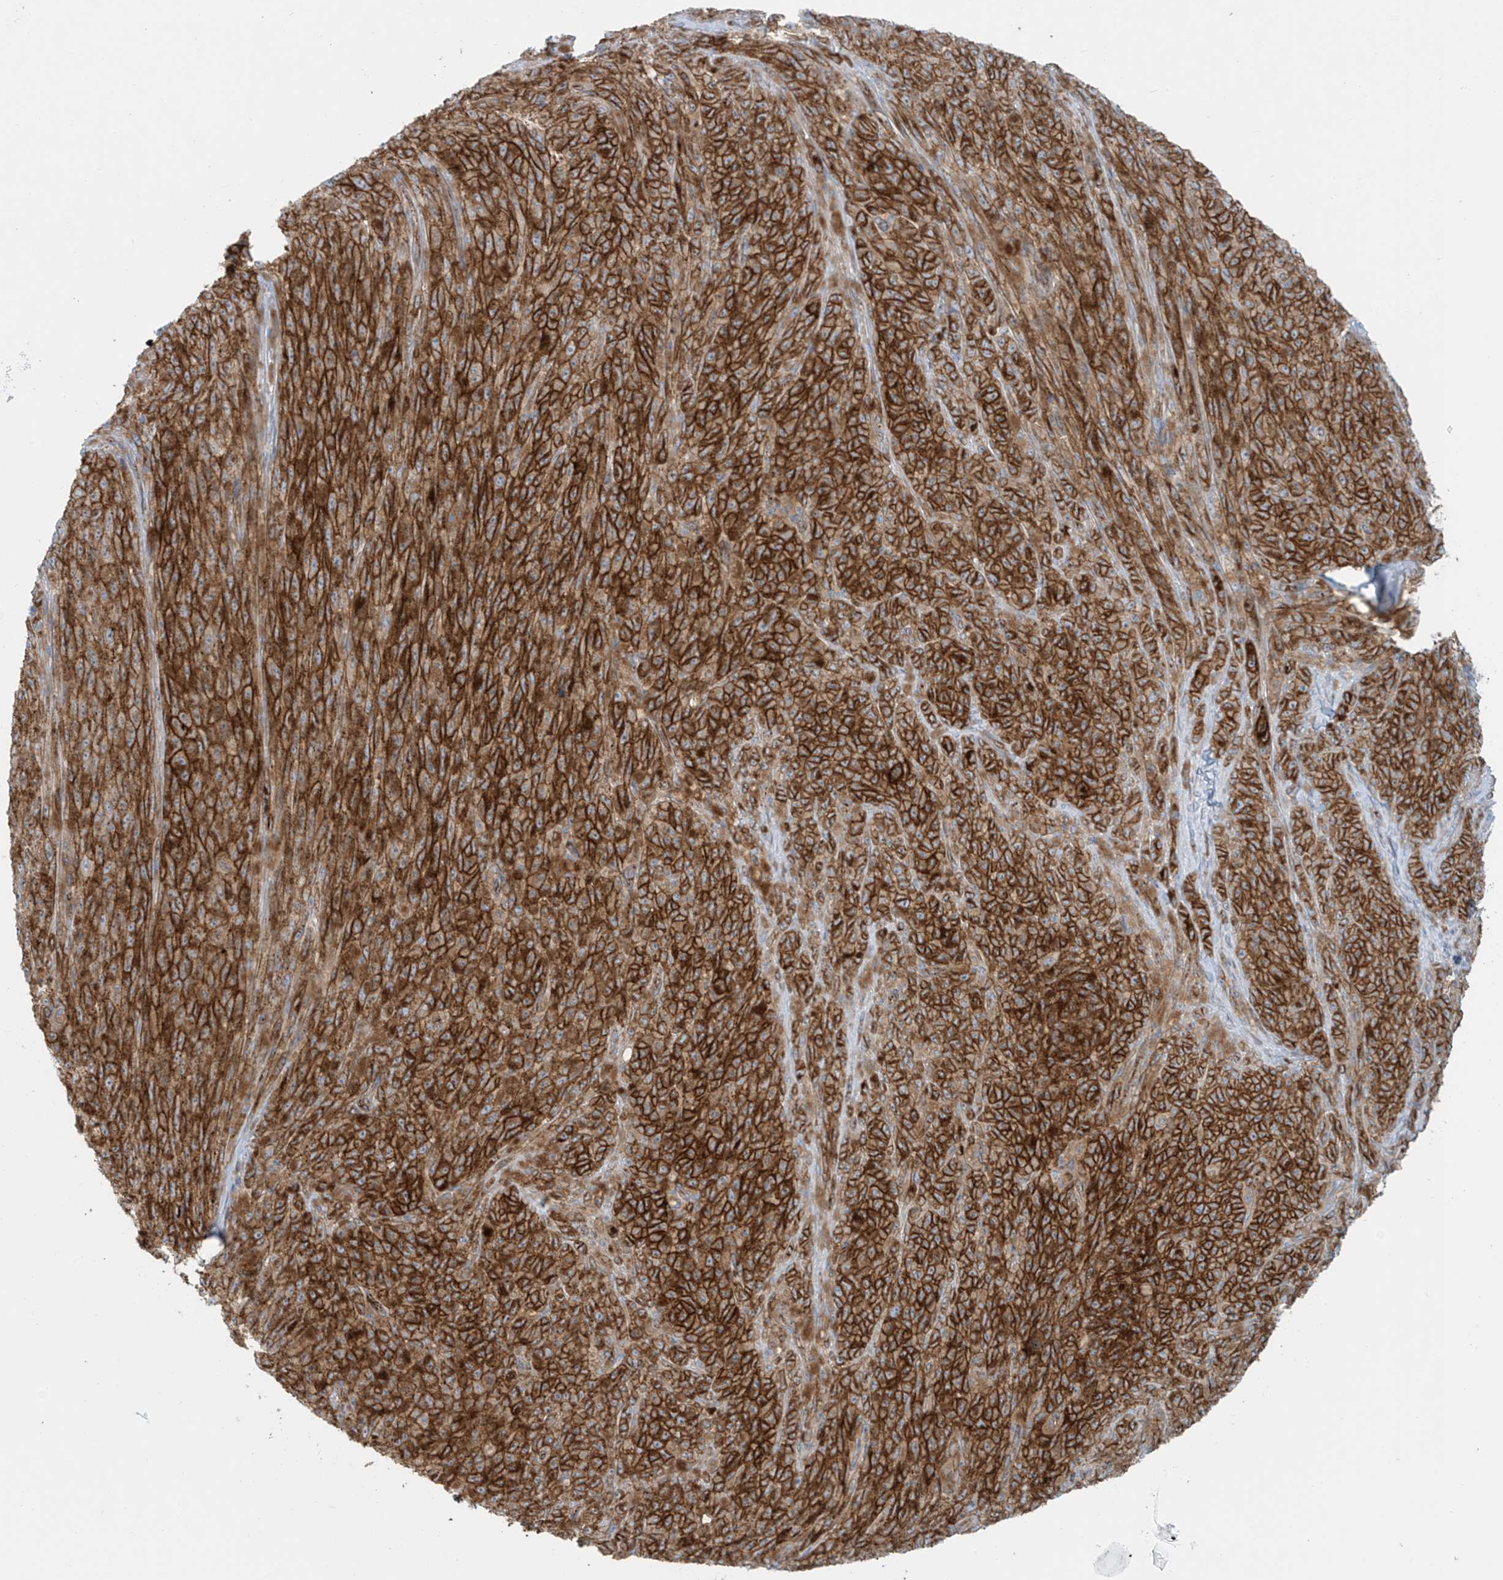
{"staining": {"intensity": "strong", "quantity": ">75%", "location": "cytoplasmic/membranous"}, "tissue": "melanoma", "cell_type": "Tumor cells", "image_type": "cancer", "snomed": [{"axis": "morphology", "description": "Malignant melanoma, NOS"}, {"axis": "topography", "description": "Skin"}], "caption": "Tumor cells demonstrate strong cytoplasmic/membranous positivity in approximately >75% of cells in malignant melanoma.", "gene": "LZTS3", "patient": {"sex": "female", "age": 82}}